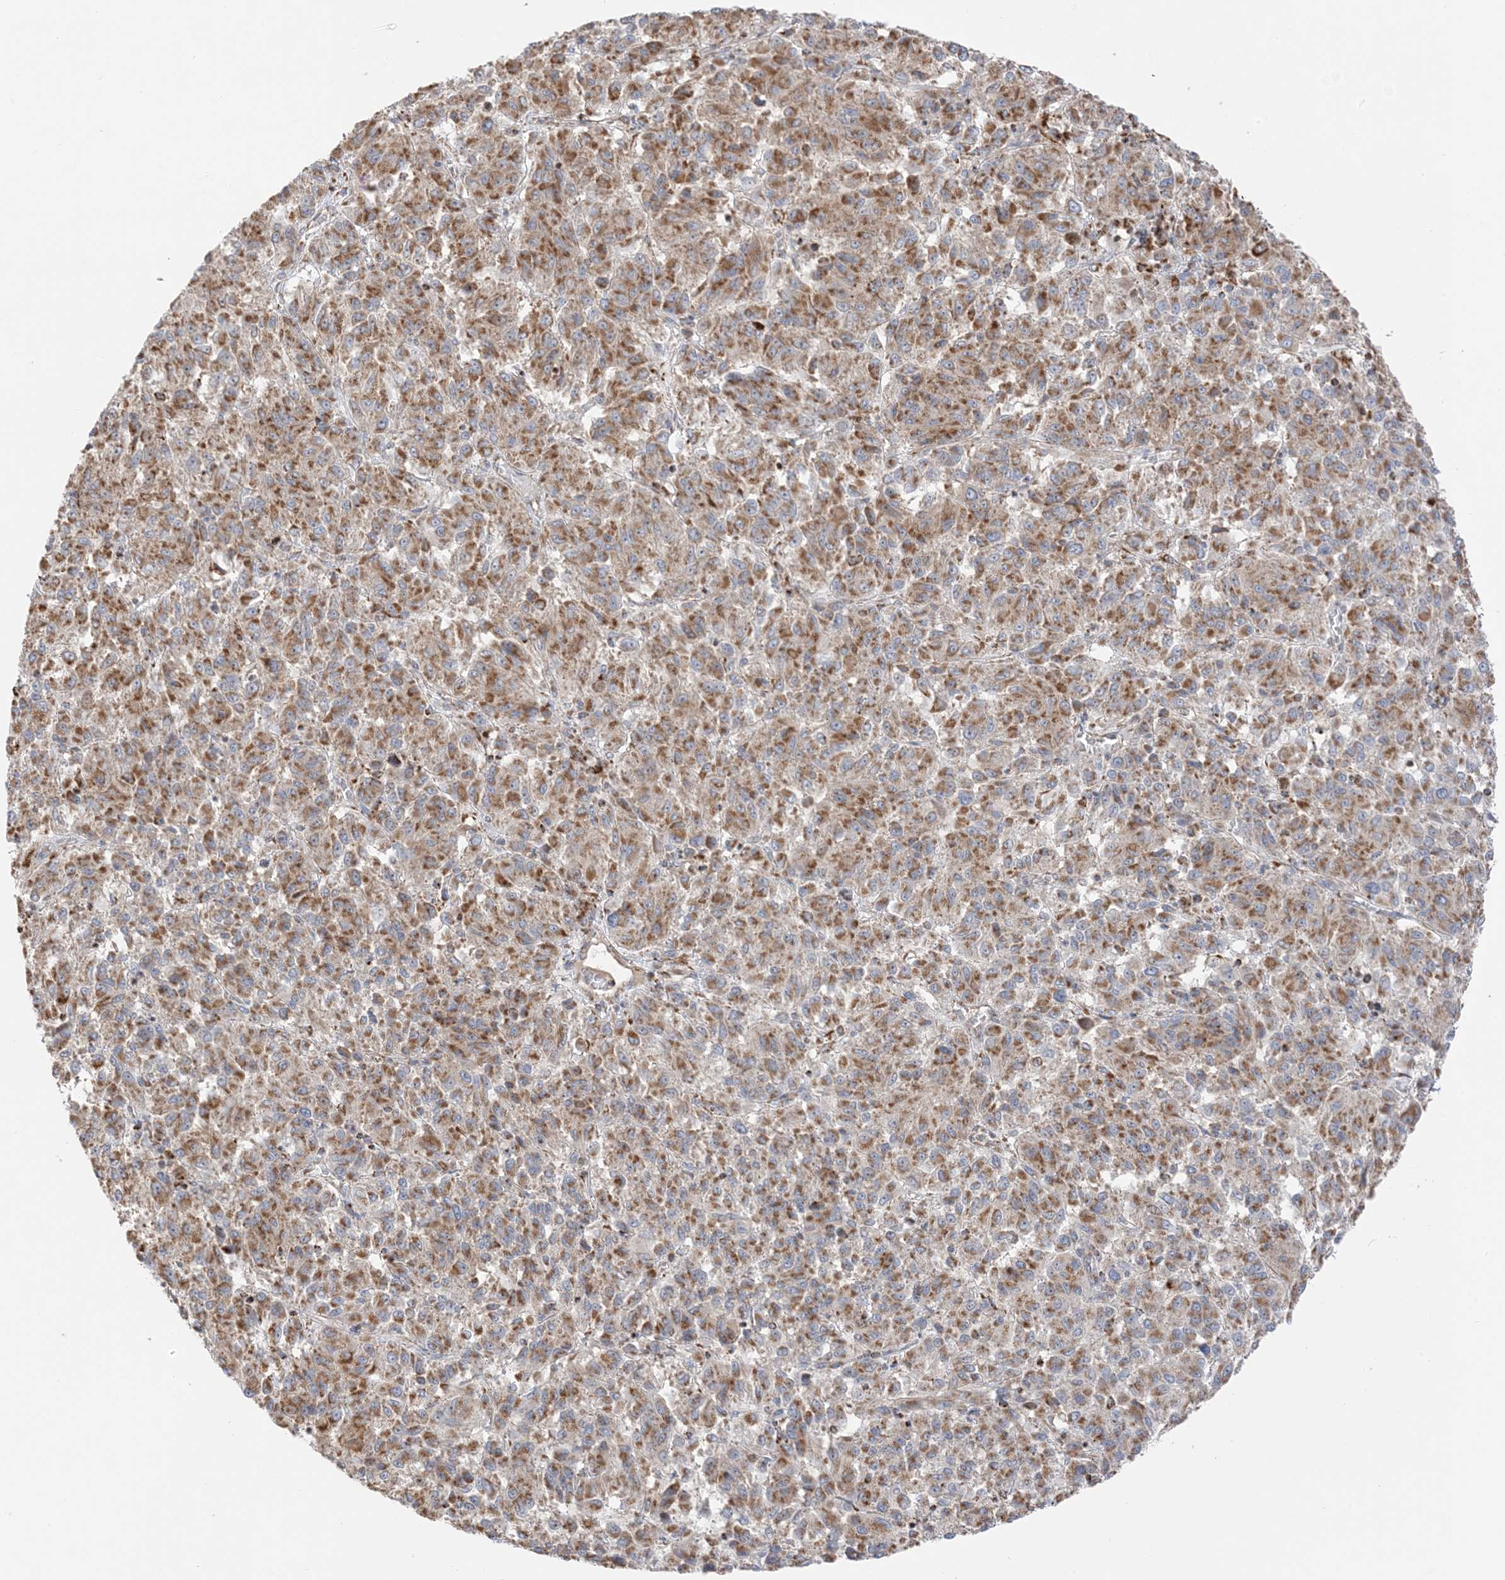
{"staining": {"intensity": "moderate", "quantity": ">75%", "location": "cytoplasmic/membranous"}, "tissue": "melanoma", "cell_type": "Tumor cells", "image_type": "cancer", "snomed": [{"axis": "morphology", "description": "Malignant melanoma, Metastatic site"}, {"axis": "topography", "description": "Lung"}], "caption": "Tumor cells exhibit moderate cytoplasmic/membranous positivity in about >75% of cells in malignant melanoma (metastatic site). Nuclei are stained in blue.", "gene": "SLC25A12", "patient": {"sex": "male", "age": 64}}